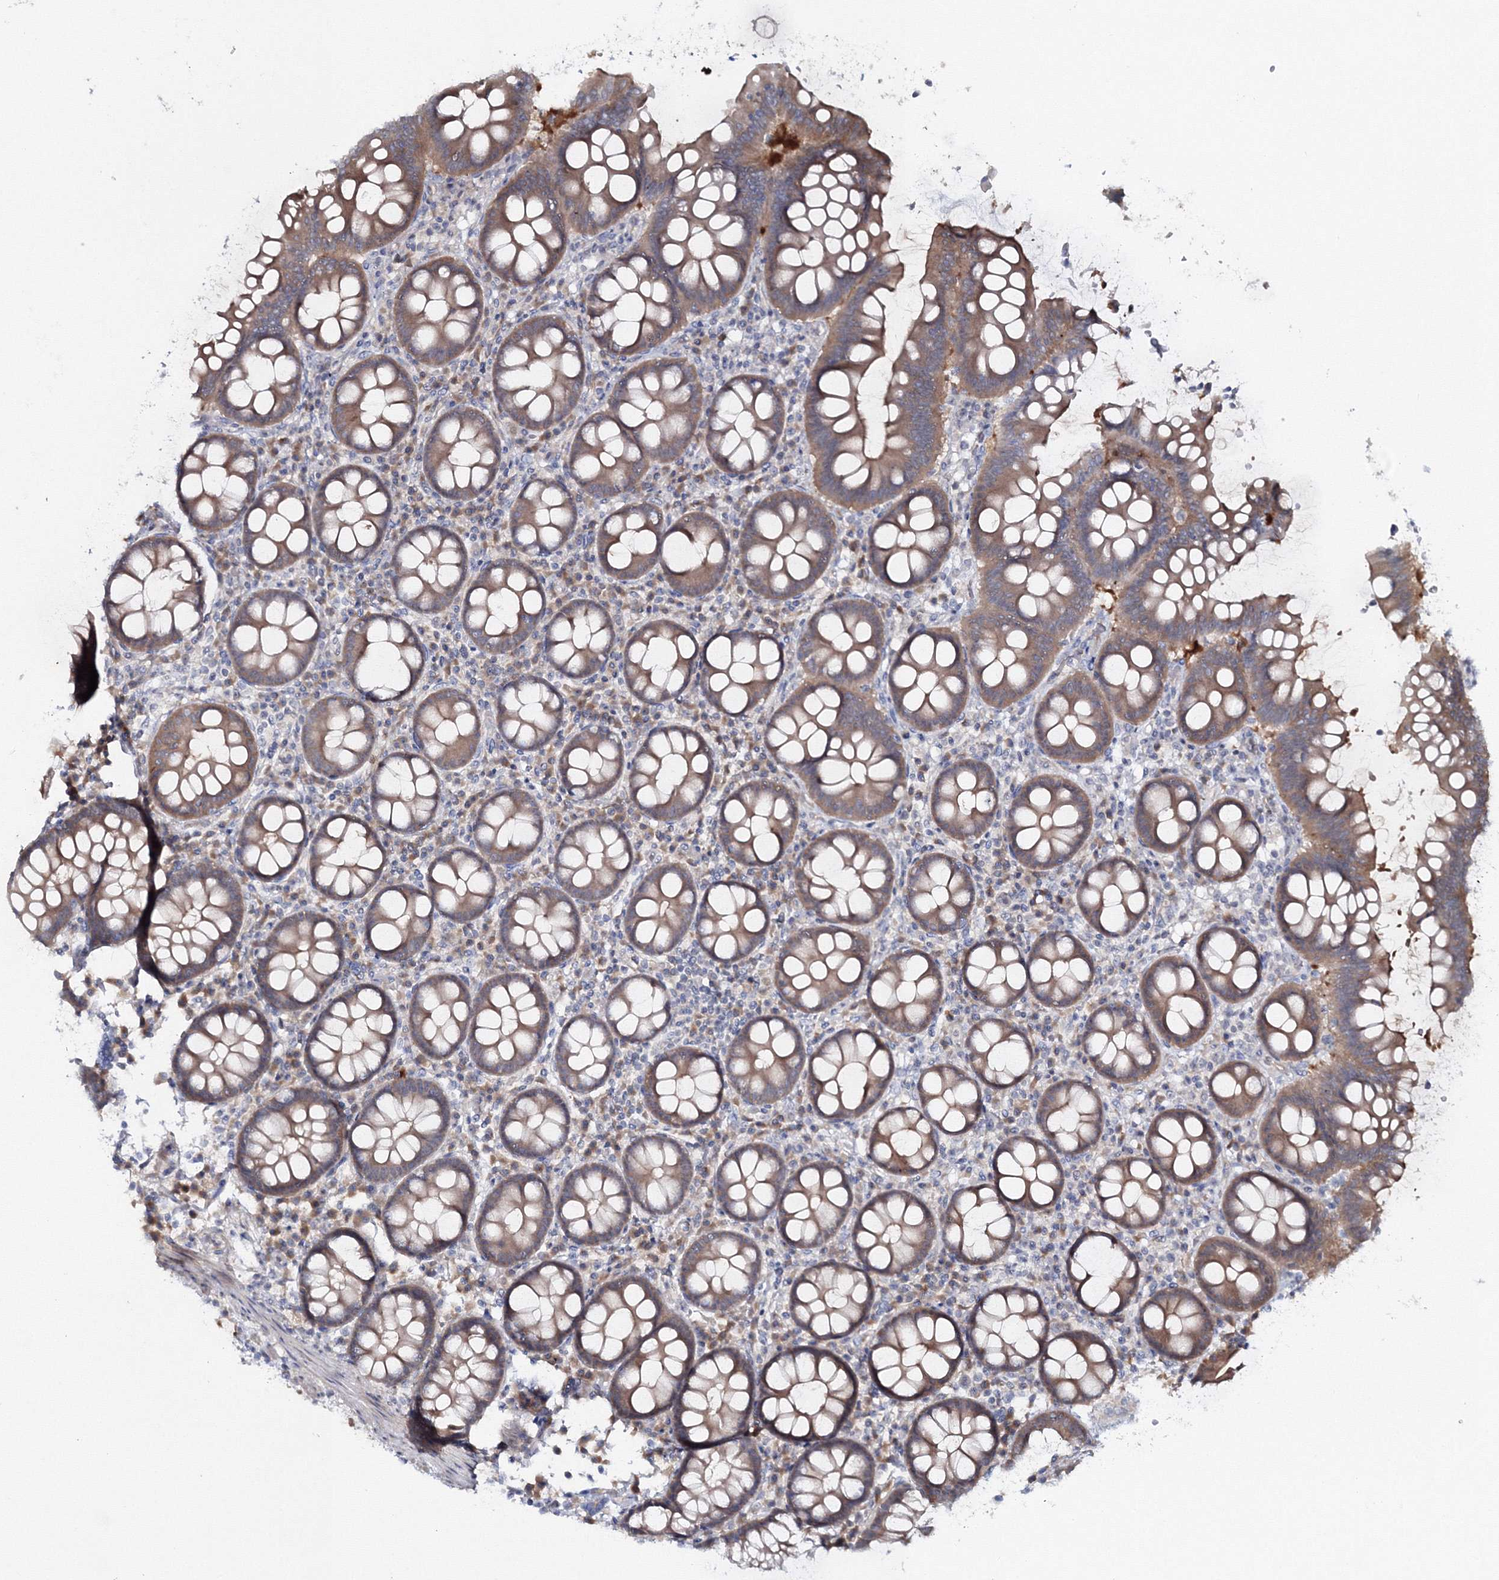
{"staining": {"intensity": "moderate", "quantity": ">75%", "location": "cytoplasmic/membranous"}, "tissue": "colon", "cell_type": "Endothelial cells", "image_type": "normal", "snomed": [{"axis": "morphology", "description": "Normal tissue, NOS"}, {"axis": "topography", "description": "Colon"}], "caption": "This image shows immunohistochemistry (IHC) staining of normal human colon, with medium moderate cytoplasmic/membranous expression in approximately >75% of endothelial cells.", "gene": "IPMK", "patient": {"sex": "female", "age": 79}}